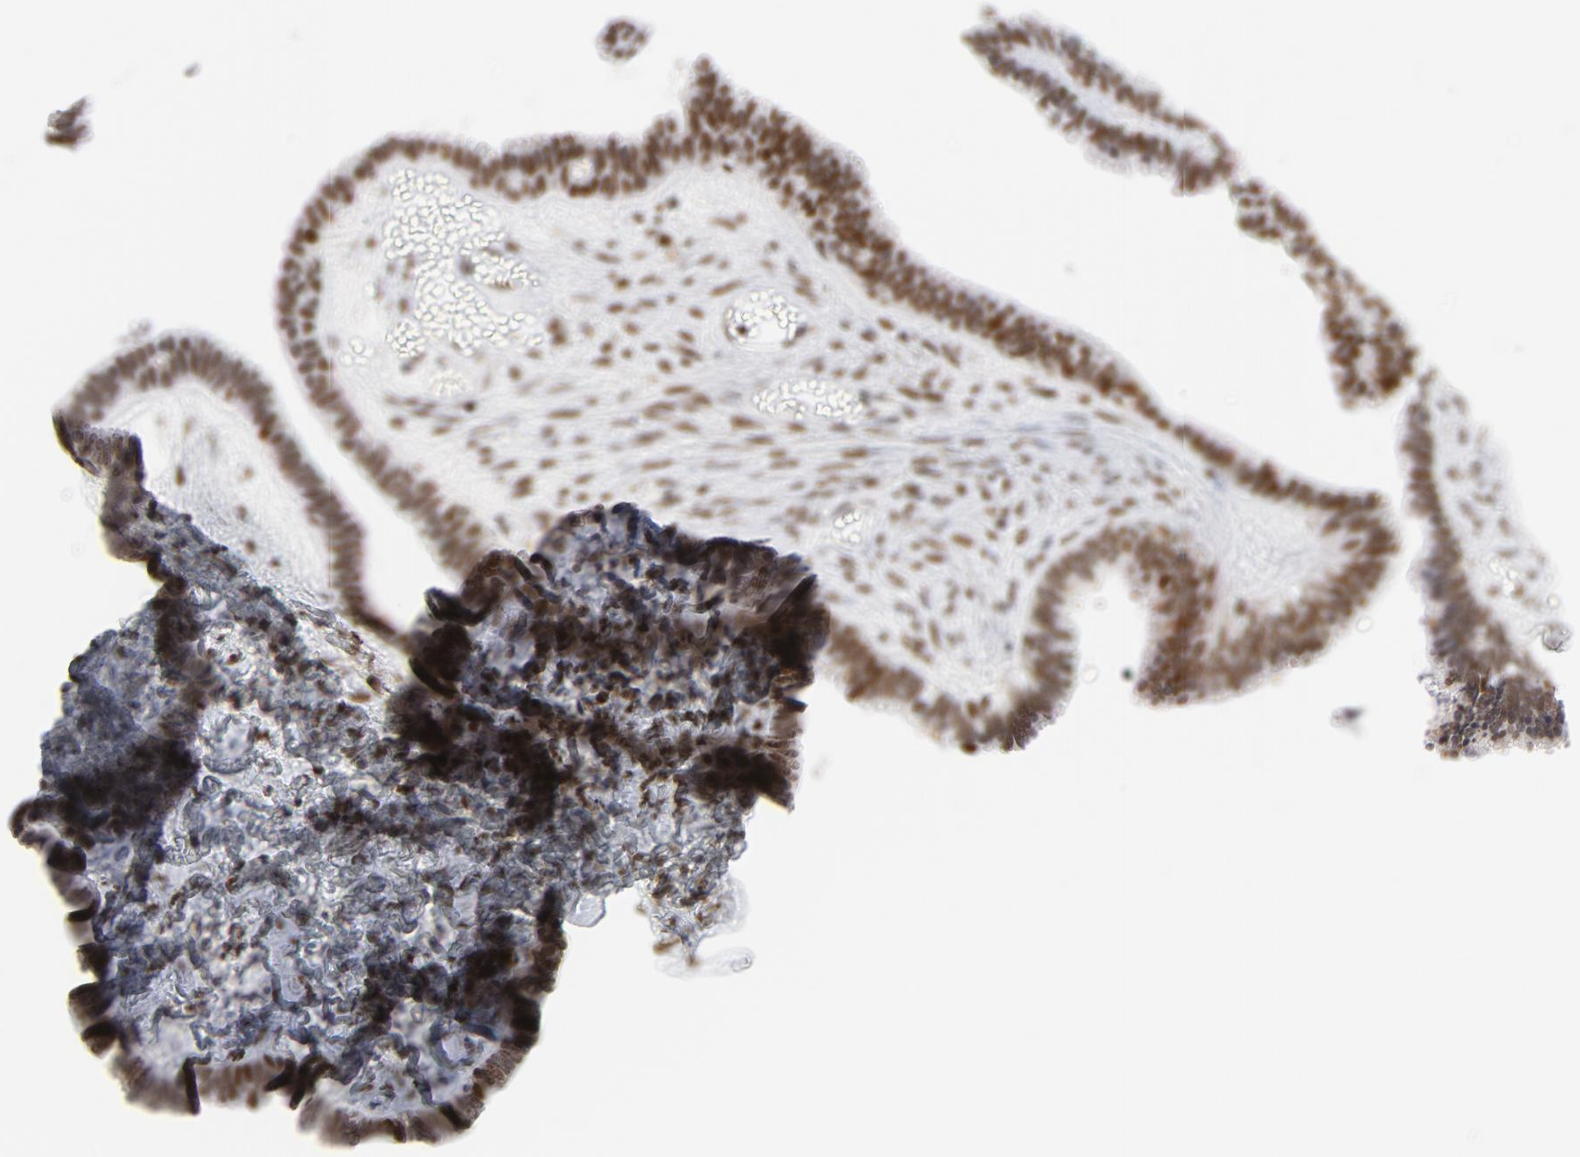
{"staining": {"intensity": "moderate", "quantity": ">75%", "location": "nuclear"}, "tissue": "ovarian cancer", "cell_type": "Tumor cells", "image_type": "cancer", "snomed": [{"axis": "morphology", "description": "Cystadenocarcinoma, serous, NOS"}, {"axis": "topography", "description": "Ovary"}], "caption": "A high-resolution photomicrograph shows immunohistochemistry (IHC) staining of ovarian cancer, which exhibits moderate nuclear positivity in approximately >75% of tumor cells.", "gene": "RFC4", "patient": {"sex": "female", "age": 71}}